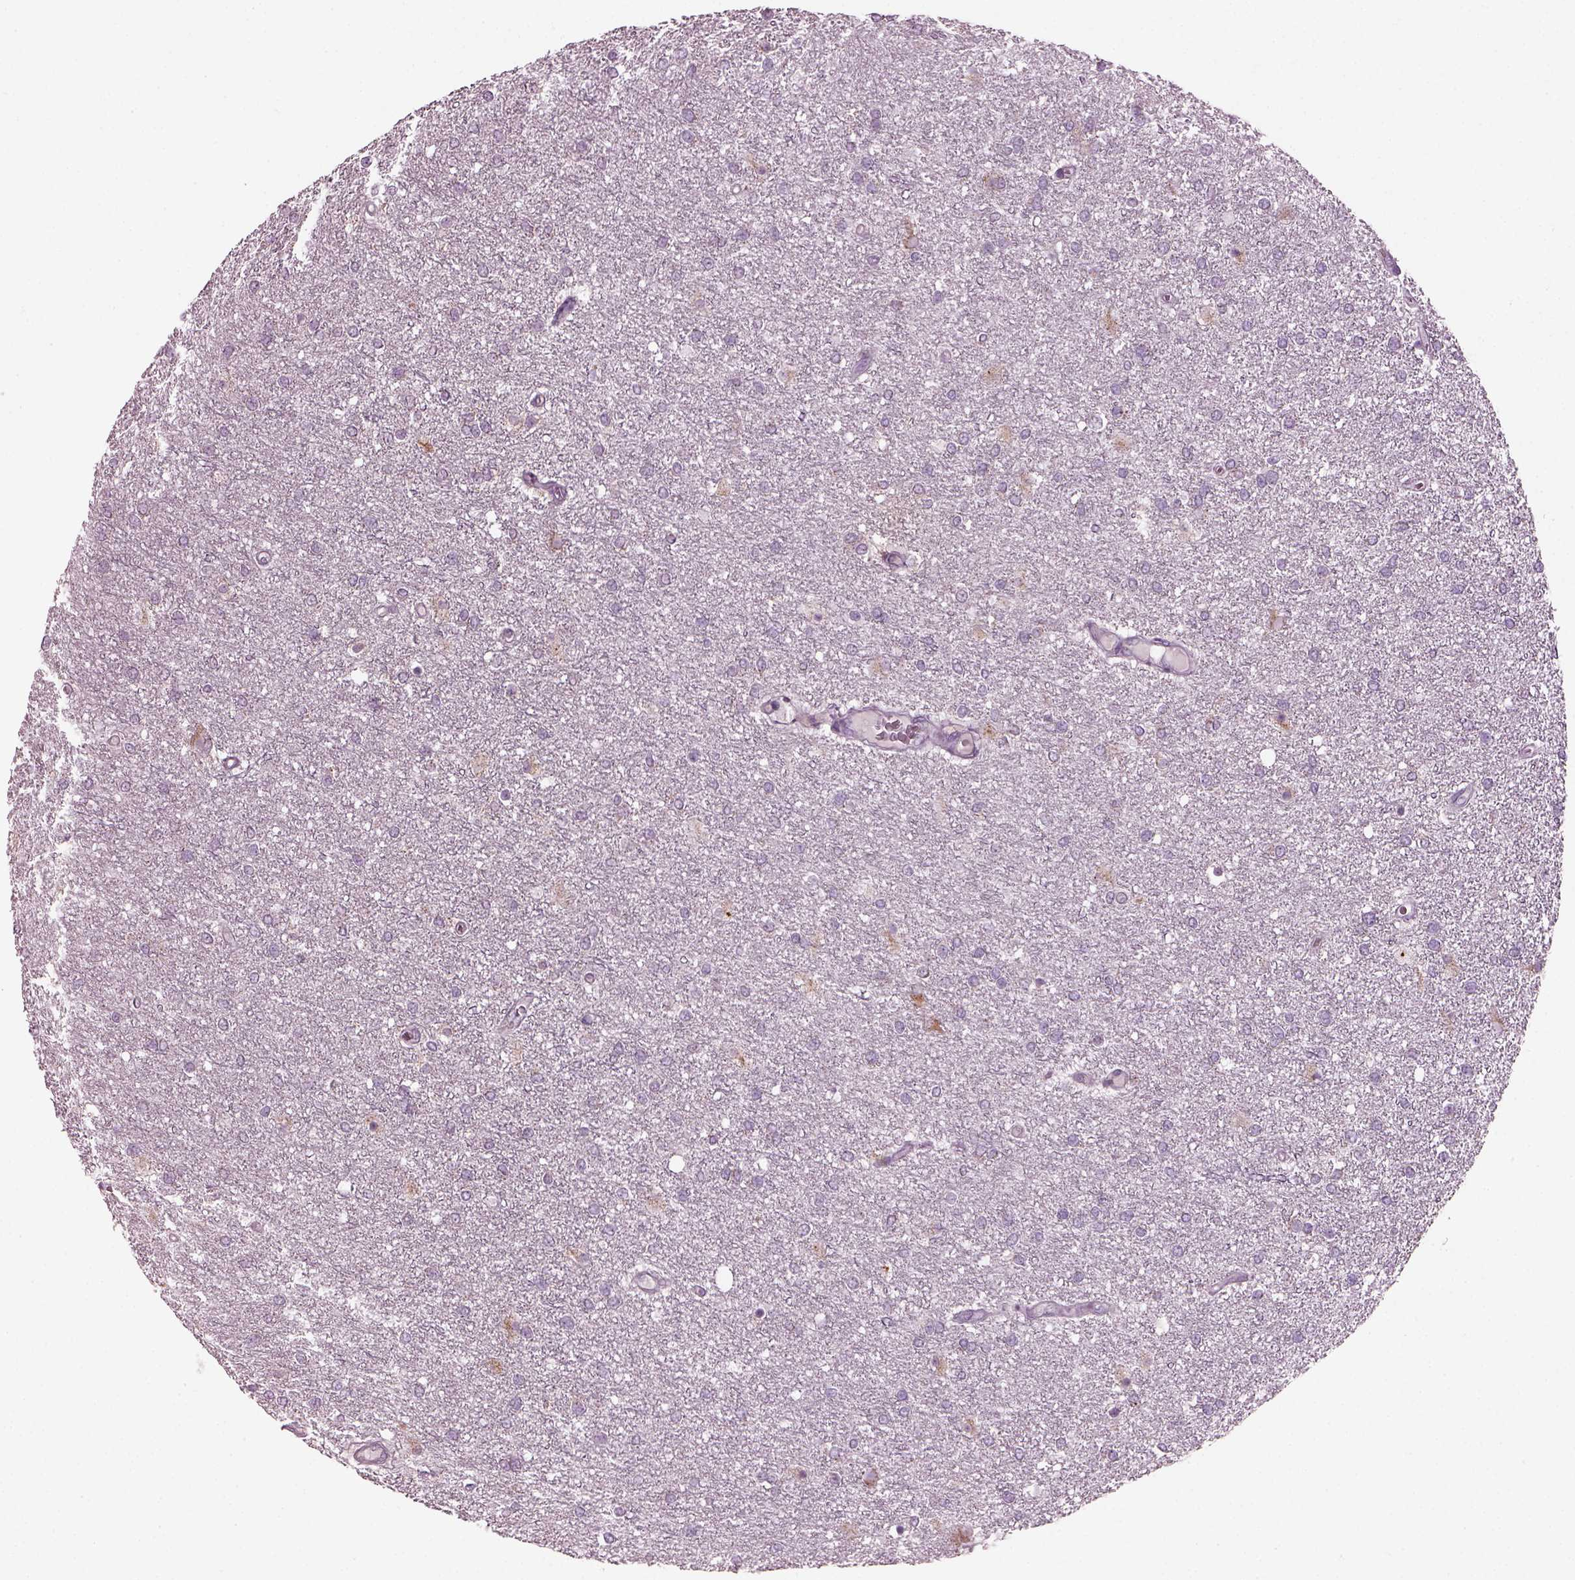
{"staining": {"intensity": "negative", "quantity": "none", "location": "none"}, "tissue": "glioma", "cell_type": "Tumor cells", "image_type": "cancer", "snomed": [{"axis": "morphology", "description": "Glioma, malignant, High grade"}, {"axis": "topography", "description": "Brain"}], "caption": "Tumor cells are negative for protein expression in human glioma.", "gene": "TMEM231", "patient": {"sex": "female", "age": 61}}